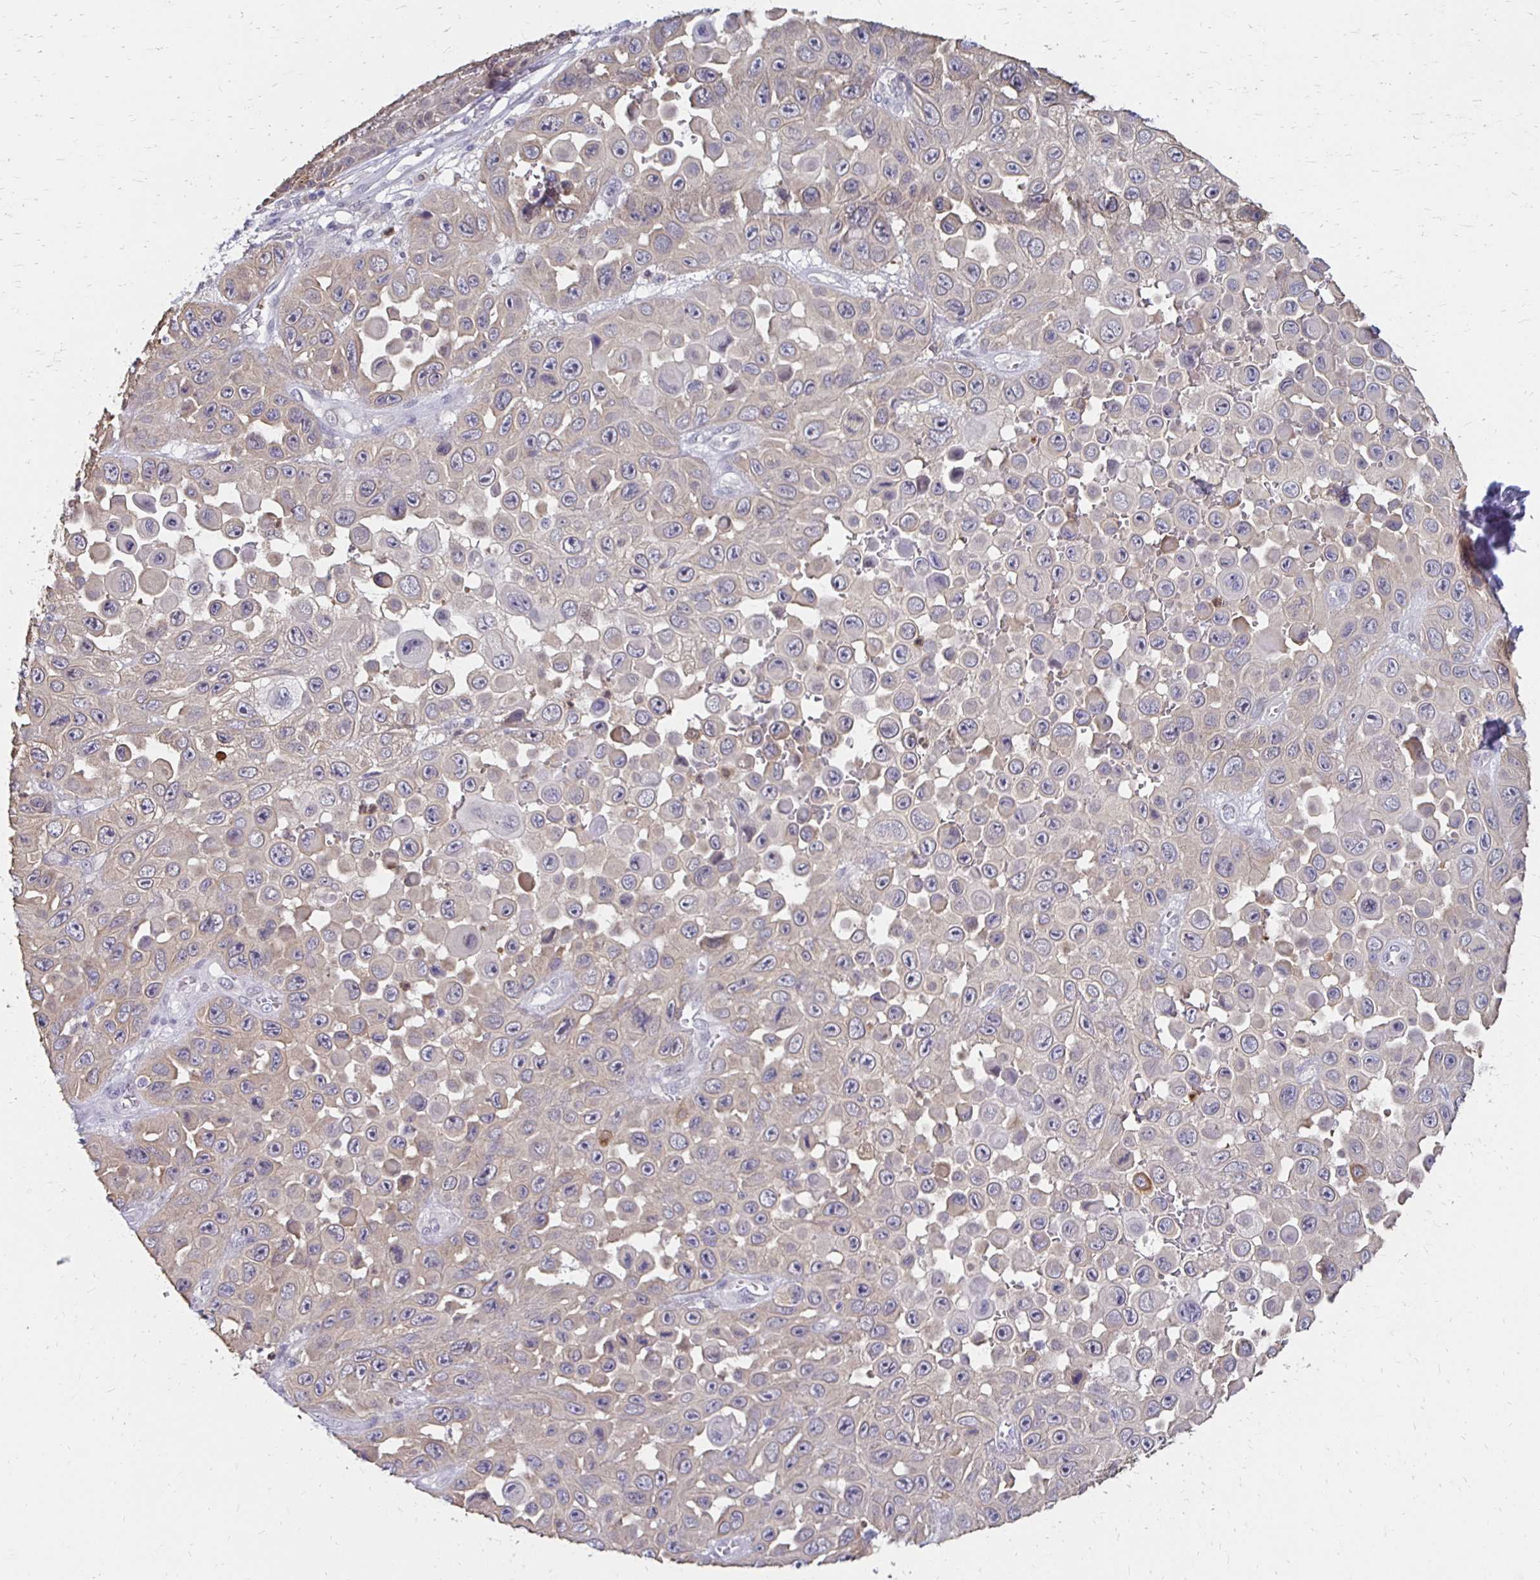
{"staining": {"intensity": "weak", "quantity": "25%-75%", "location": "cytoplasmic/membranous"}, "tissue": "skin cancer", "cell_type": "Tumor cells", "image_type": "cancer", "snomed": [{"axis": "morphology", "description": "Squamous cell carcinoma, NOS"}, {"axis": "topography", "description": "Skin"}], "caption": "About 25%-75% of tumor cells in skin squamous cell carcinoma demonstrate weak cytoplasmic/membranous protein expression as visualized by brown immunohistochemical staining.", "gene": "PADI2", "patient": {"sex": "male", "age": 81}}